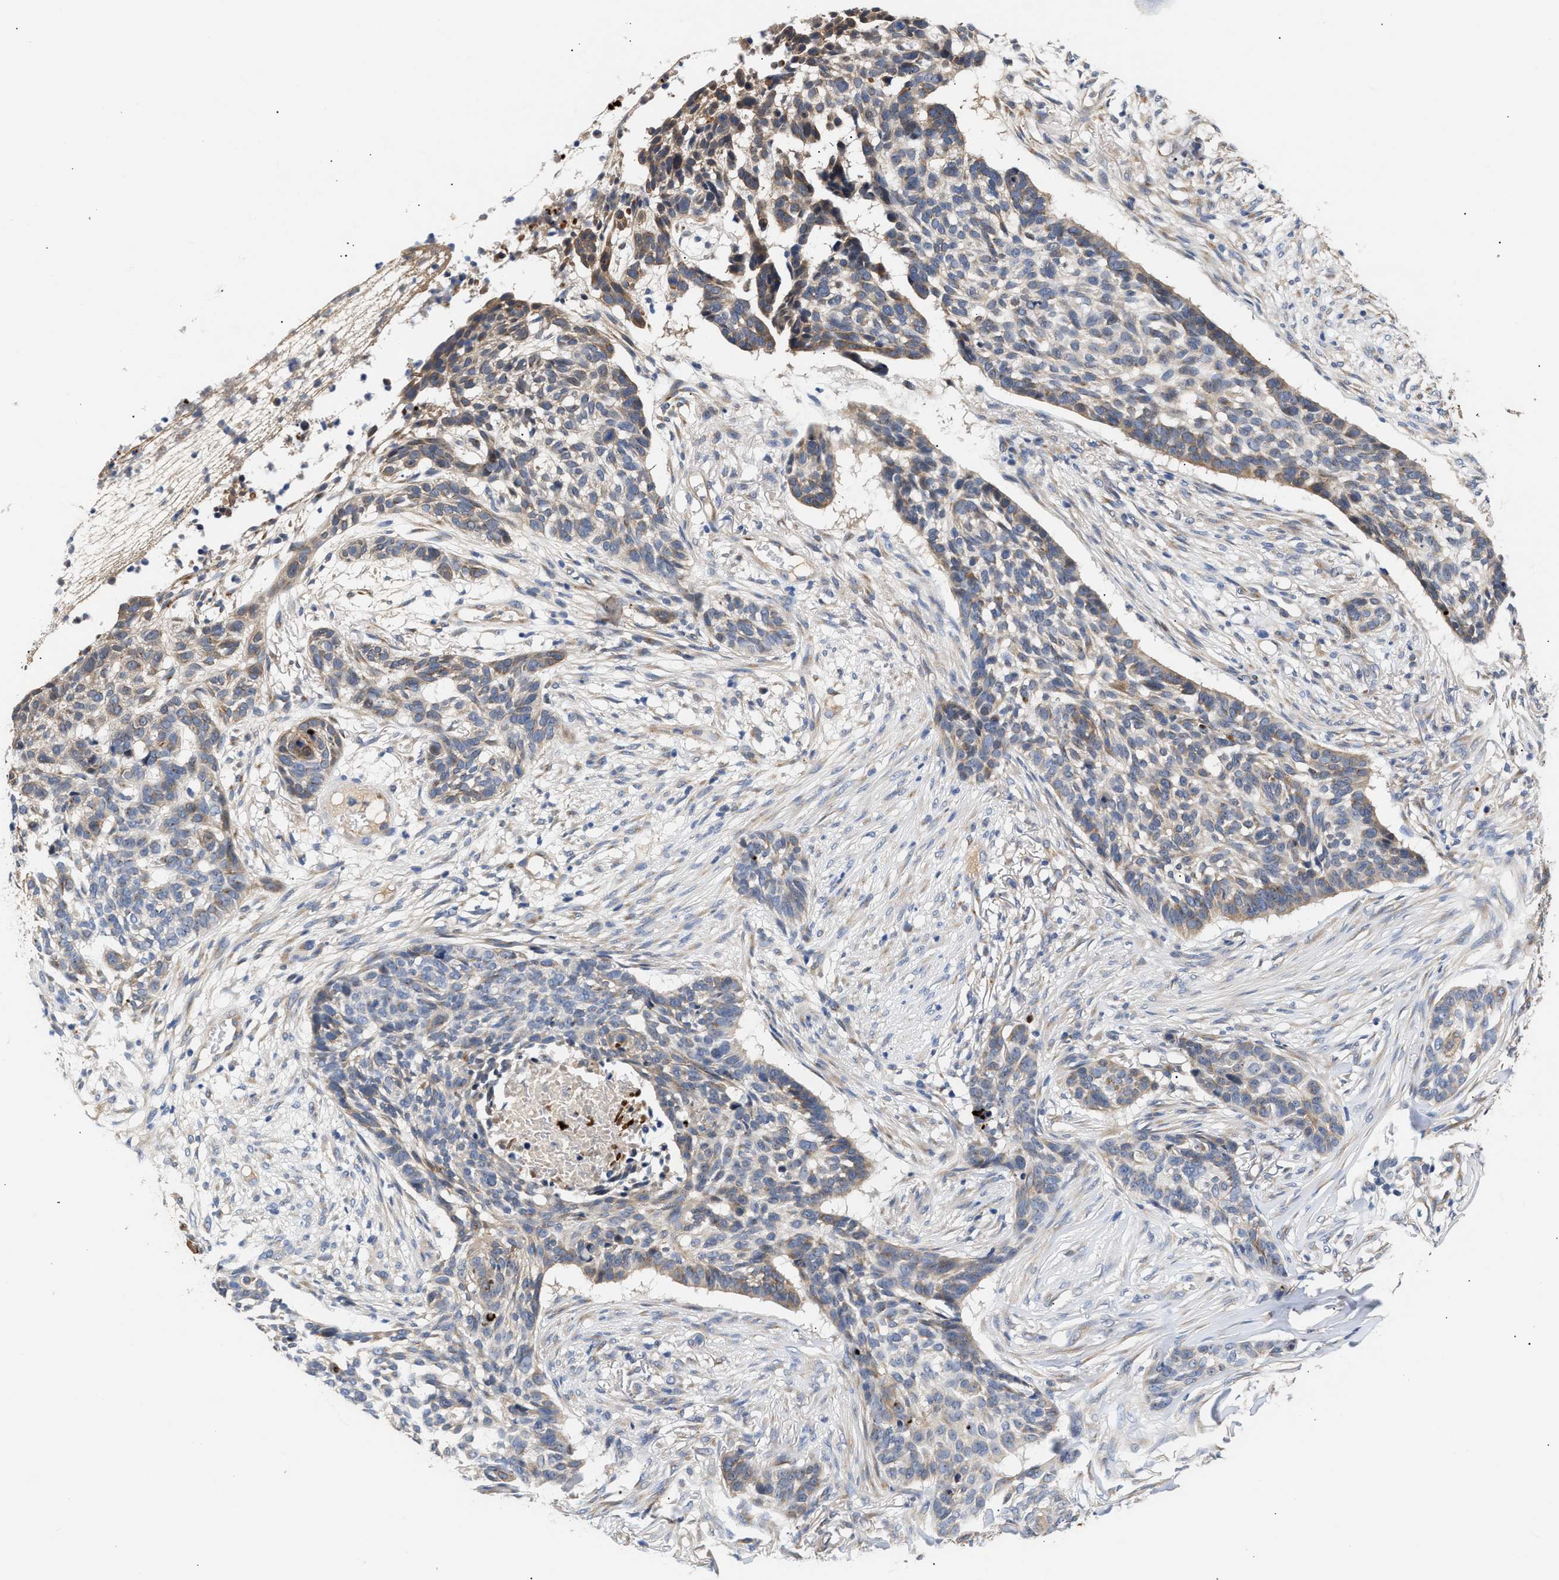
{"staining": {"intensity": "weak", "quantity": "<25%", "location": "cytoplasmic/membranous"}, "tissue": "skin cancer", "cell_type": "Tumor cells", "image_type": "cancer", "snomed": [{"axis": "morphology", "description": "Basal cell carcinoma"}, {"axis": "topography", "description": "Skin"}], "caption": "Tumor cells show no significant protein positivity in skin basal cell carcinoma.", "gene": "CCDC146", "patient": {"sex": "male", "age": 85}}